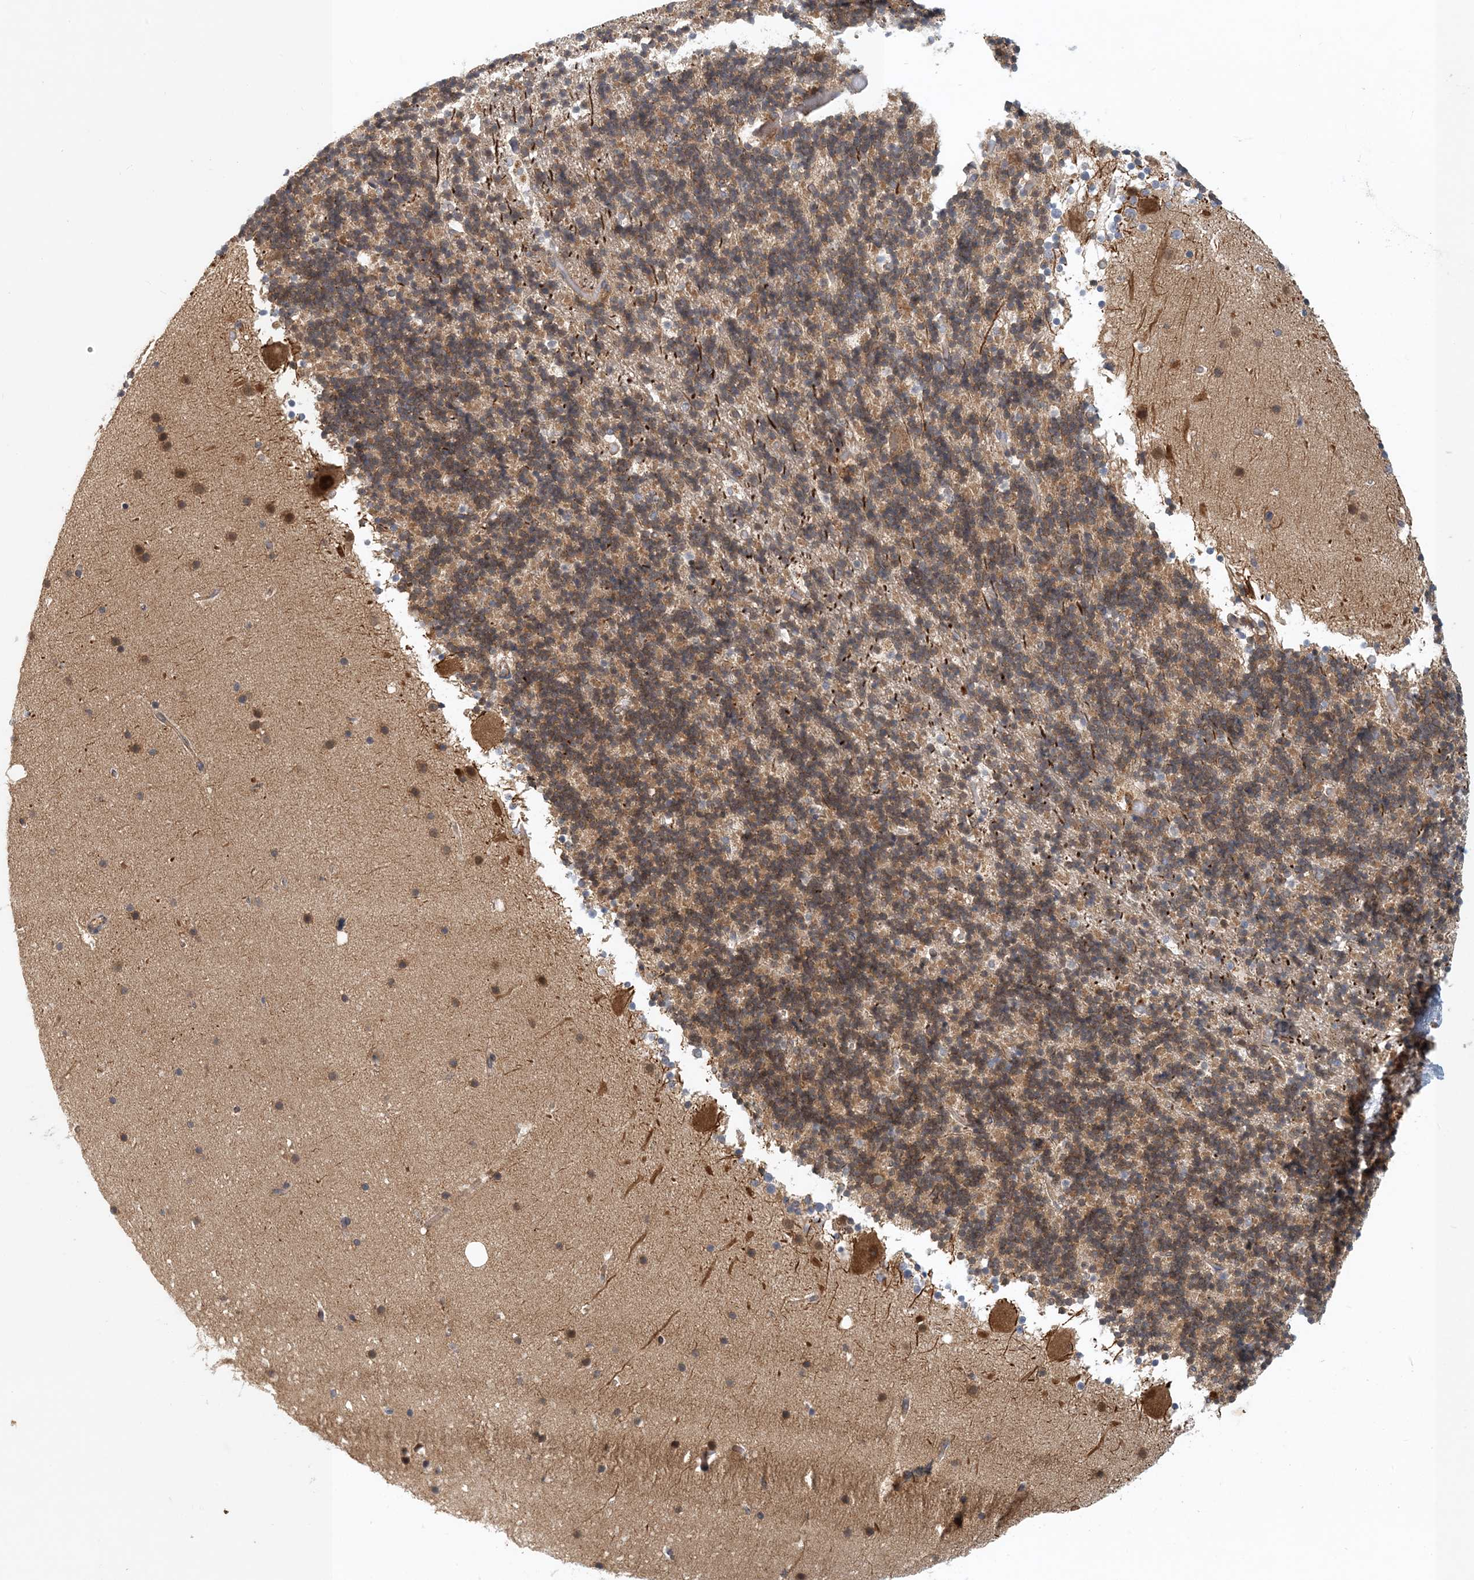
{"staining": {"intensity": "moderate", "quantity": "25%-75%", "location": "cytoplasmic/membranous"}, "tissue": "cerebellum", "cell_type": "Cells in granular layer", "image_type": "normal", "snomed": [{"axis": "morphology", "description": "Normal tissue, NOS"}, {"axis": "topography", "description": "Cerebellum"}], "caption": "Cerebellum stained with DAB (3,3'-diaminobenzidine) immunohistochemistry (IHC) demonstrates medium levels of moderate cytoplasmic/membranous staining in approximately 25%-75% of cells in granular layer. Ihc stains the protein of interest in brown and the nuclei are stained blue.", "gene": "ZBTB3", "patient": {"sex": "male", "age": 57}}